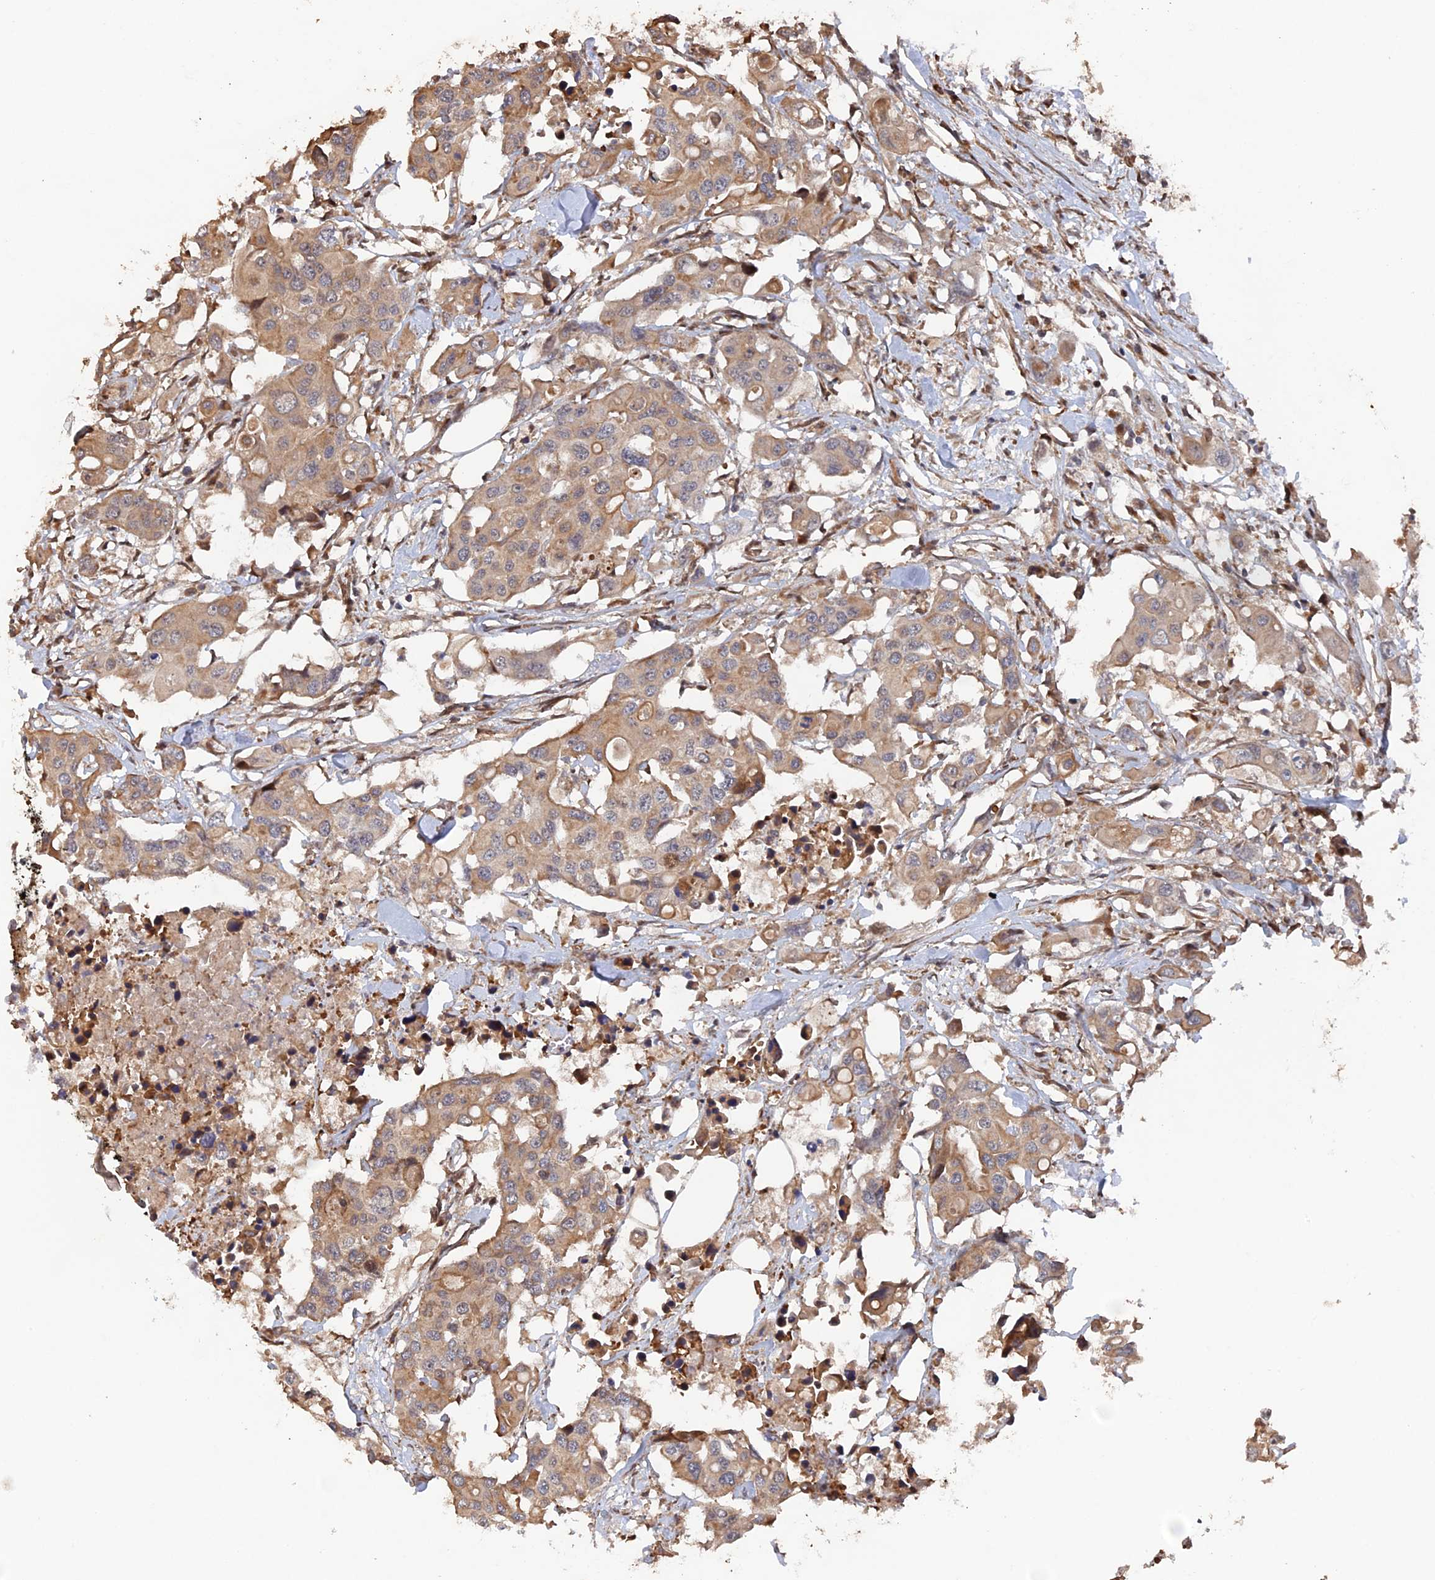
{"staining": {"intensity": "weak", "quantity": "25%-75%", "location": "cytoplasmic/membranous"}, "tissue": "colorectal cancer", "cell_type": "Tumor cells", "image_type": "cancer", "snomed": [{"axis": "morphology", "description": "Adenocarcinoma, NOS"}, {"axis": "topography", "description": "Colon"}], "caption": "This micrograph exhibits colorectal adenocarcinoma stained with IHC to label a protein in brown. The cytoplasmic/membranous of tumor cells show weak positivity for the protein. Nuclei are counter-stained blue.", "gene": "VPS37C", "patient": {"sex": "male", "age": 77}}